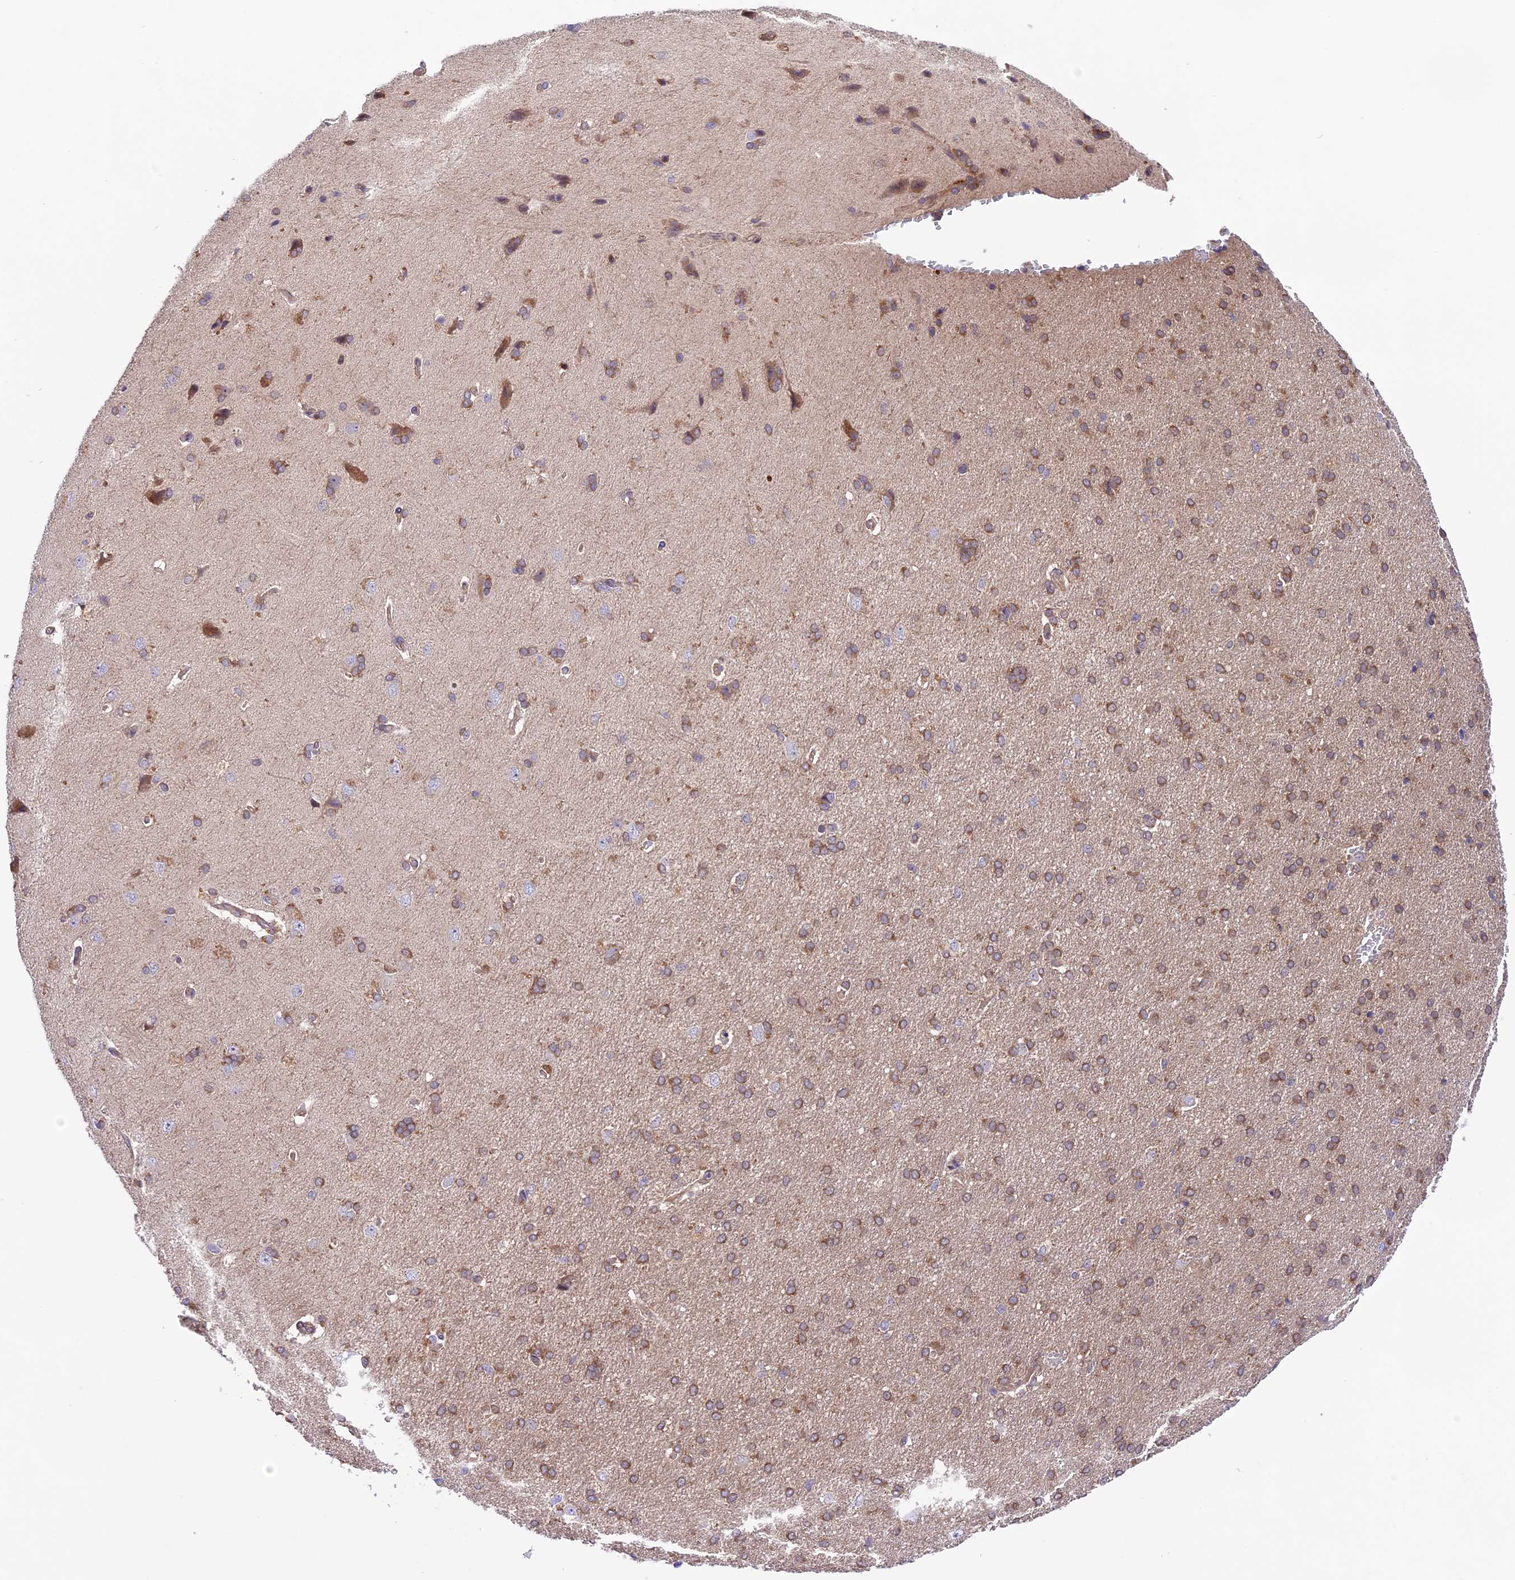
{"staining": {"intensity": "negative", "quantity": "none", "location": "none"}, "tissue": "cerebral cortex", "cell_type": "Endothelial cells", "image_type": "normal", "snomed": [{"axis": "morphology", "description": "Normal tissue, NOS"}, {"axis": "topography", "description": "Cerebral cortex"}], "caption": "Endothelial cells show no significant staining in unremarkable cerebral cortex. The staining is performed using DAB (3,3'-diaminobenzidine) brown chromogen with nuclei counter-stained in using hematoxylin.", "gene": "COG8", "patient": {"sex": "male", "age": 62}}